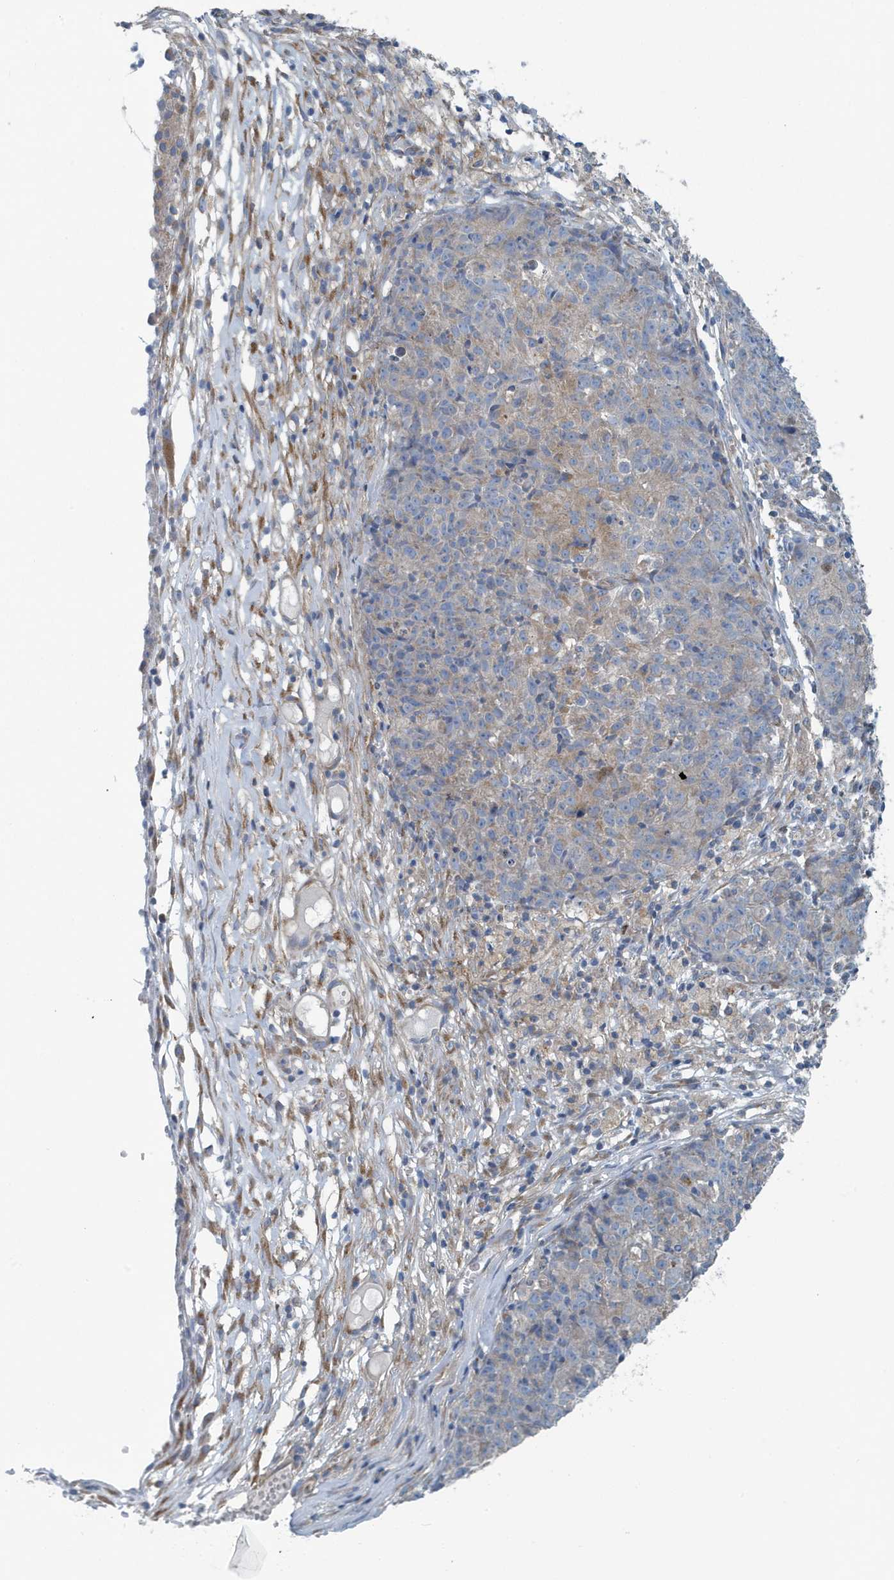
{"staining": {"intensity": "weak", "quantity": "<25%", "location": "cytoplasmic/membranous"}, "tissue": "ovarian cancer", "cell_type": "Tumor cells", "image_type": "cancer", "snomed": [{"axis": "morphology", "description": "Carcinoma, endometroid"}, {"axis": "topography", "description": "Ovary"}], "caption": "This is a image of IHC staining of ovarian cancer (endometroid carcinoma), which shows no positivity in tumor cells.", "gene": "PPM1M", "patient": {"sex": "female", "age": 42}}